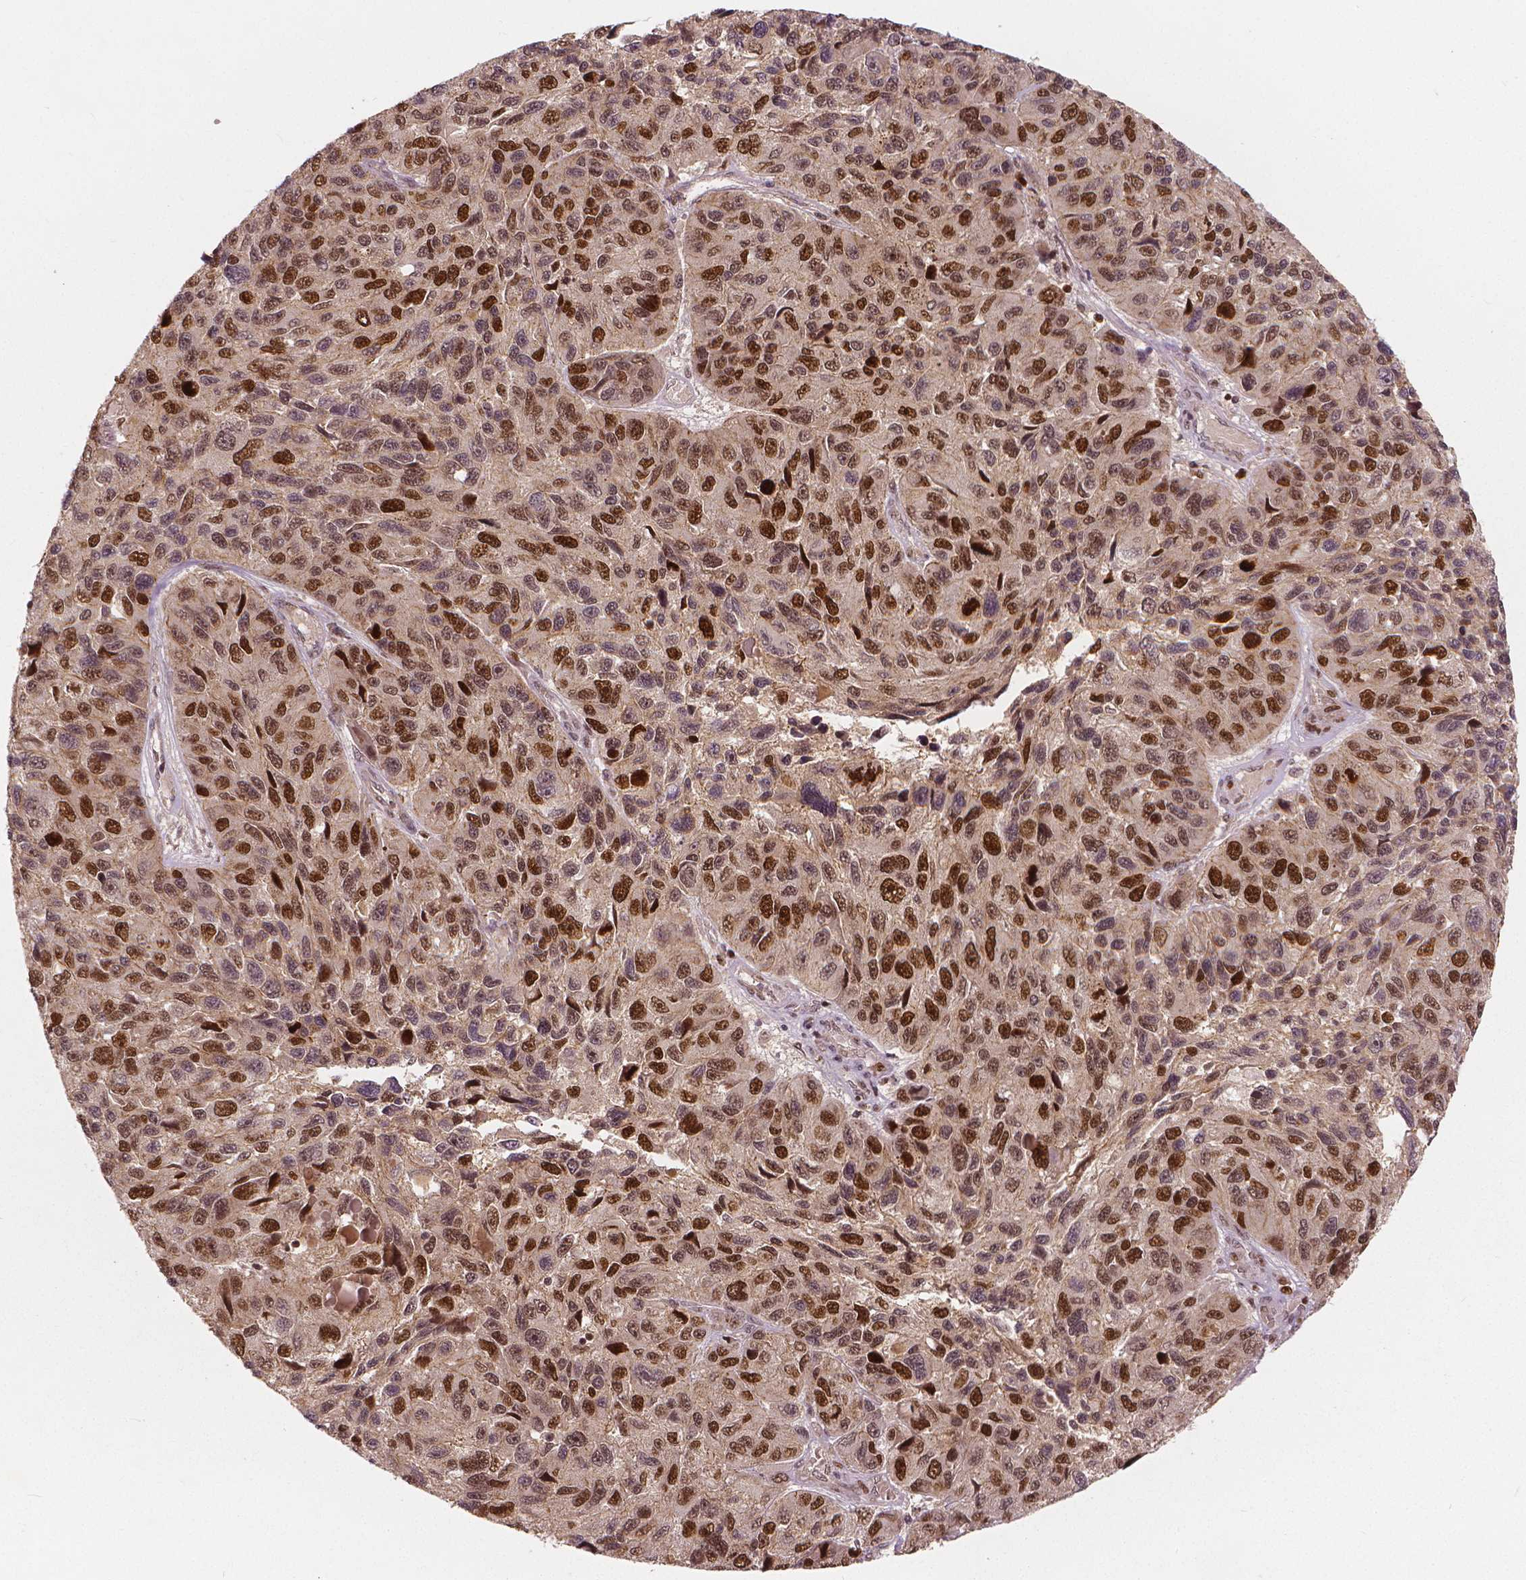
{"staining": {"intensity": "strong", "quantity": "25%-75%", "location": "nuclear"}, "tissue": "melanoma", "cell_type": "Tumor cells", "image_type": "cancer", "snomed": [{"axis": "morphology", "description": "Malignant melanoma, NOS"}, {"axis": "topography", "description": "Skin"}], "caption": "Malignant melanoma tissue displays strong nuclear staining in approximately 25%-75% of tumor cells, visualized by immunohistochemistry.", "gene": "NSD2", "patient": {"sex": "male", "age": 53}}